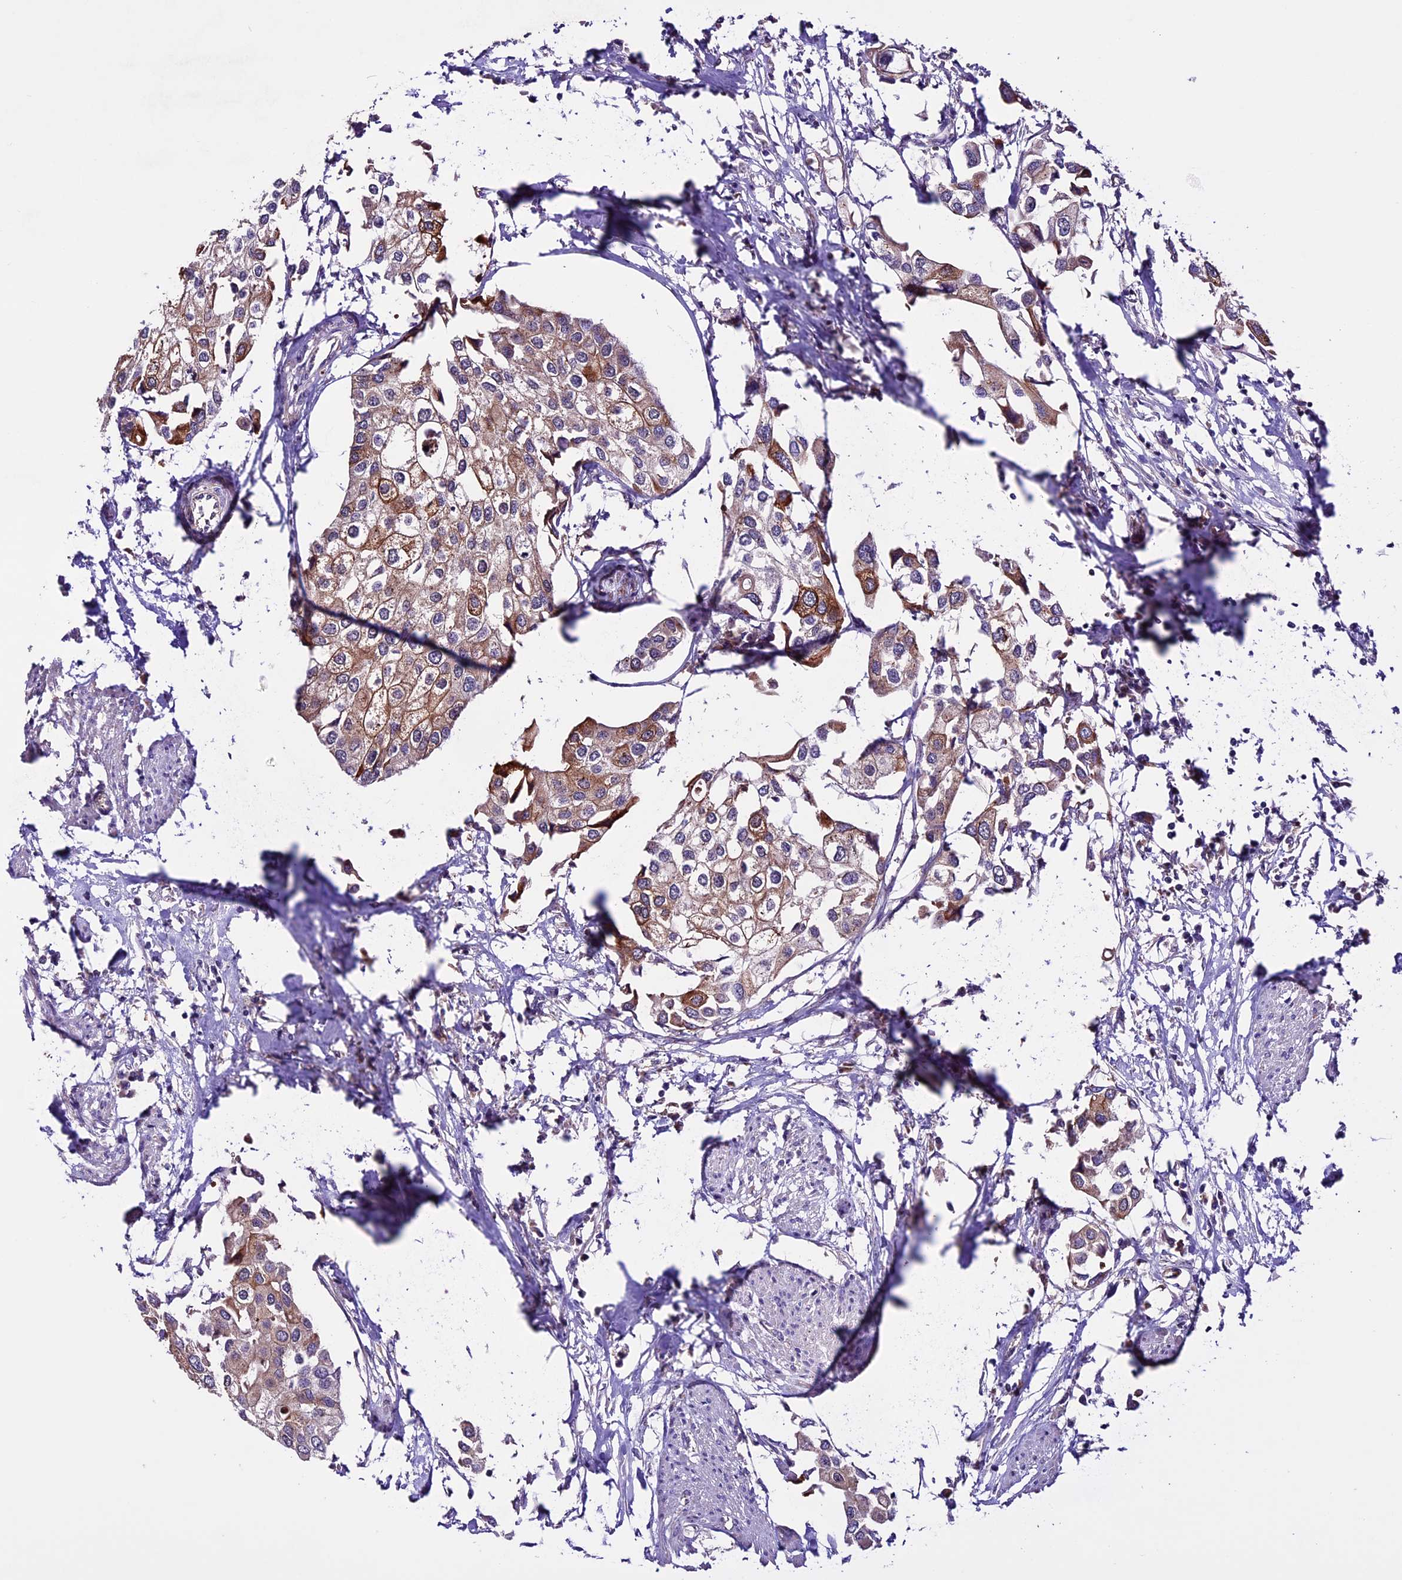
{"staining": {"intensity": "moderate", "quantity": ">75%", "location": "cytoplasmic/membranous"}, "tissue": "urothelial cancer", "cell_type": "Tumor cells", "image_type": "cancer", "snomed": [{"axis": "morphology", "description": "Urothelial carcinoma, High grade"}, {"axis": "topography", "description": "Urinary bladder"}], "caption": "Urothelial cancer tissue reveals moderate cytoplasmic/membranous staining in about >75% of tumor cells, visualized by immunohistochemistry.", "gene": "RINL", "patient": {"sex": "male", "age": 64}}